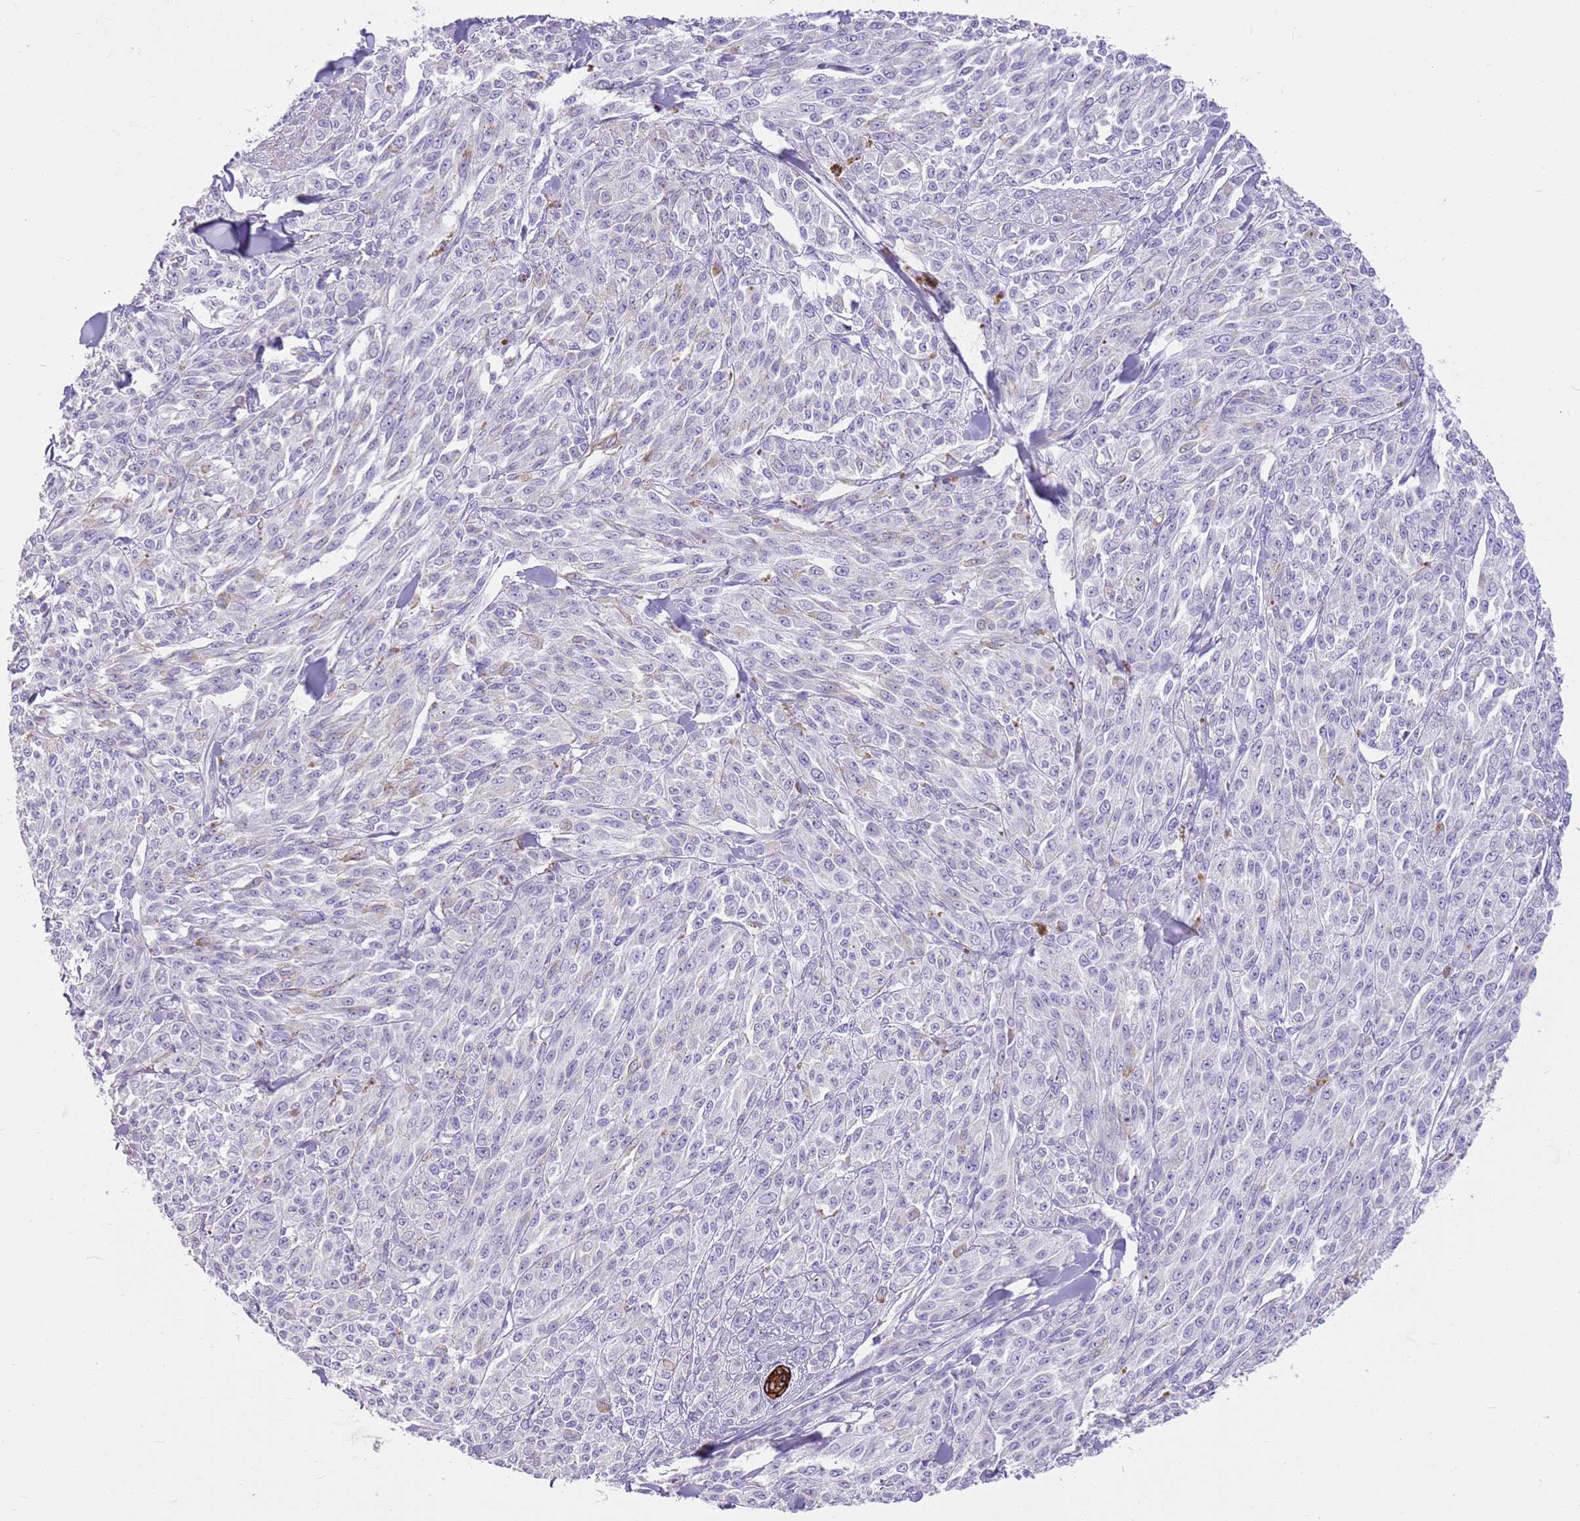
{"staining": {"intensity": "negative", "quantity": "none", "location": "none"}, "tissue": "melanoma", "cell_type": "Tumor cells", "image_type": "cancer", "snomed": [{"axis": "morphology", "description": "Malignant melanoma, NOS"}, {"axis": "topography", "description": "Skin"}], "caption": "An immunohistochemistry histopathology image of melanoma is shown. There is no staining in tumor cells of melanoma.", "gene": "CNPPD1", "patient": {"sex": "female", "age": 52}}